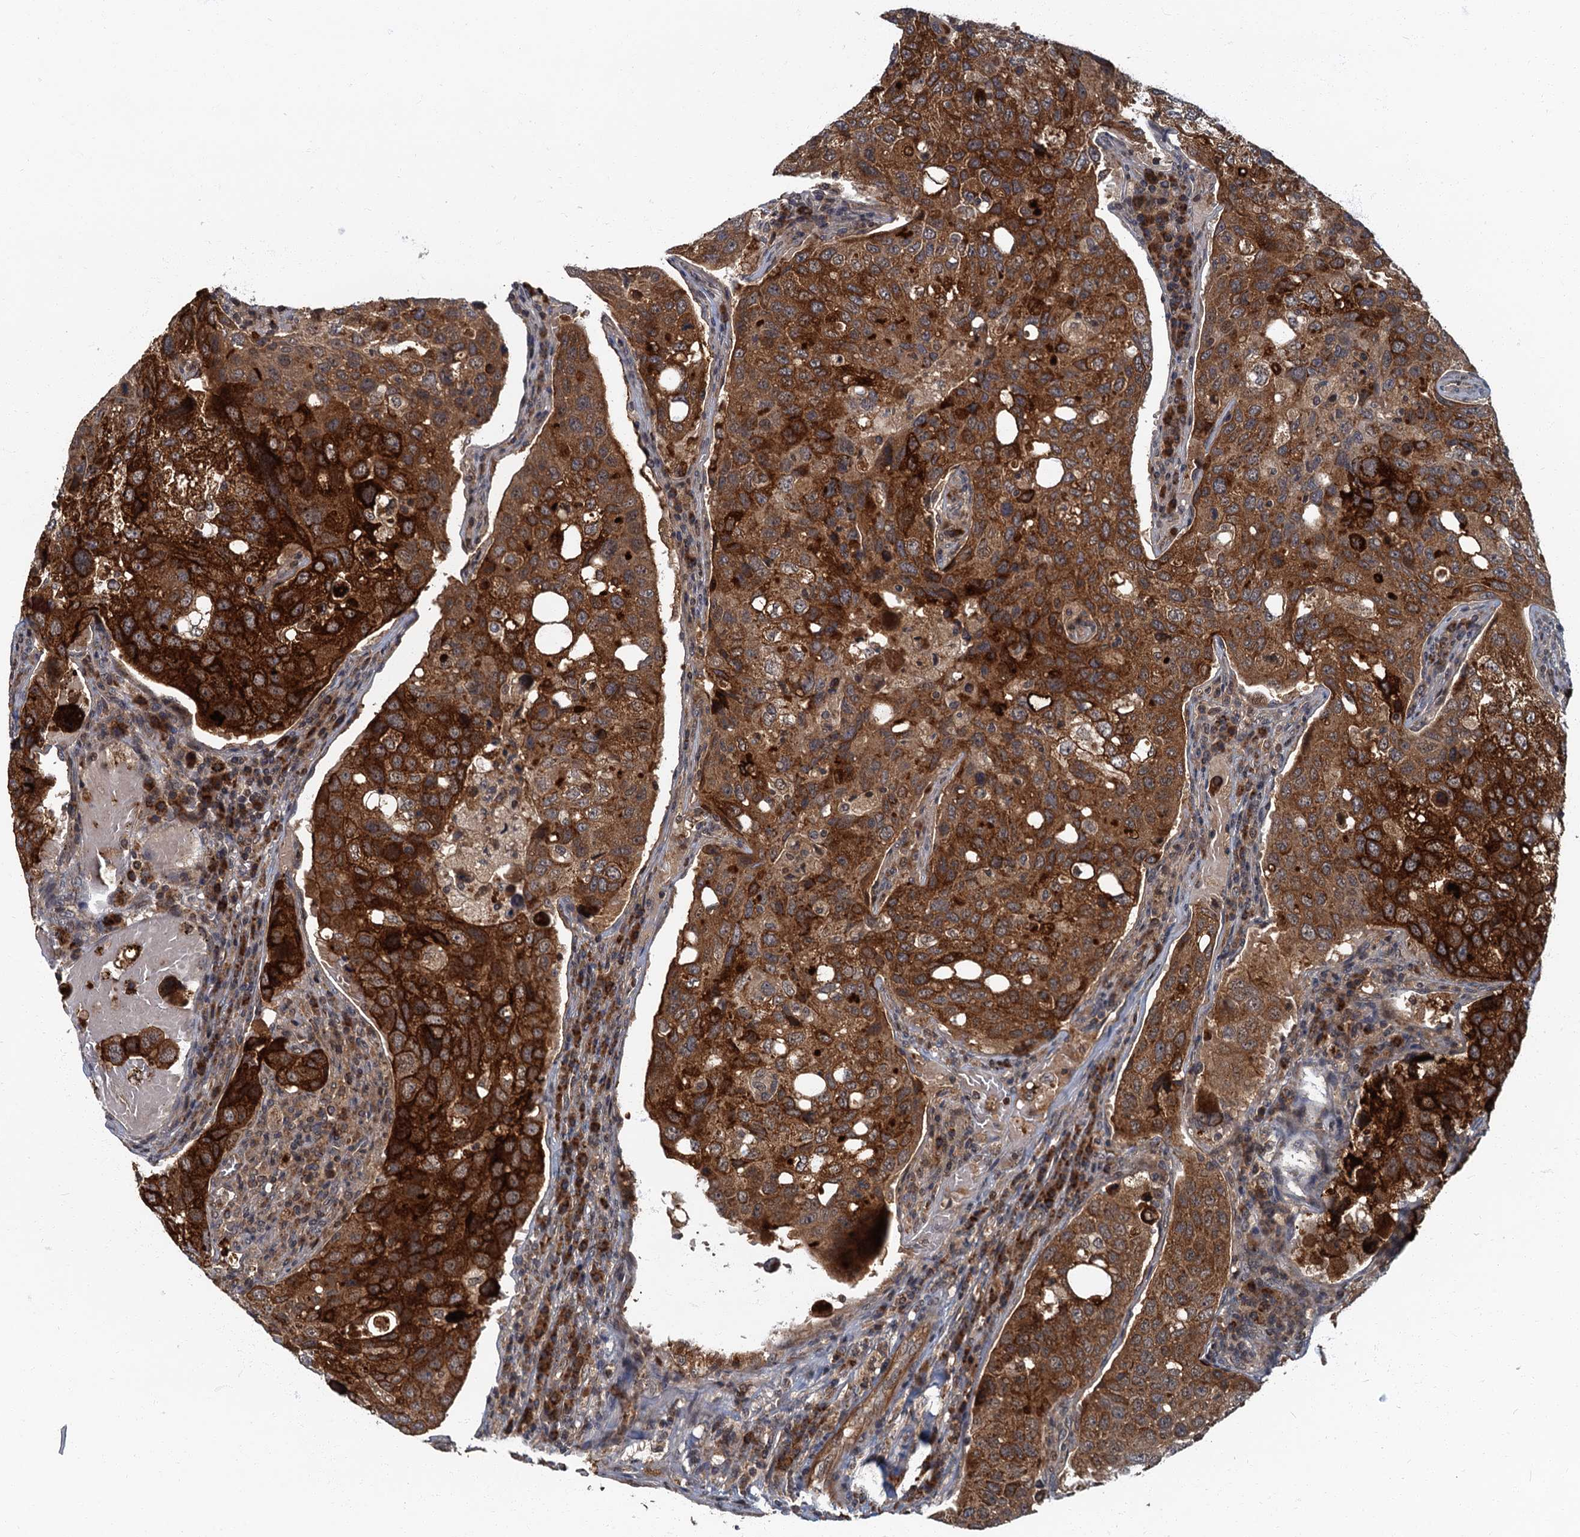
{"staining": {"intensity": "strong", "quantity": ">75%", "location": "cytoplasmic/membranous"}, "tissue": "urothelial cancer", "cell_type": "Tumor cells", "image_type": "cancer", "snomed": [{"axis": "morphology", "description": "Urothelial carcinoma, High grade"}, {"axis": "topography", "description": "Lymph node"}, {"axis": "topography", "description": "Urinary bladder"}], "caption": "Protein expression by IHC exhibits strong cytoplasmic/membranous expression in approximately >75% of tumor cells in high-grade urothelial carcinoma.", "gene": "SLC11A2", "patient": {"sex": "male", "age": 51}}